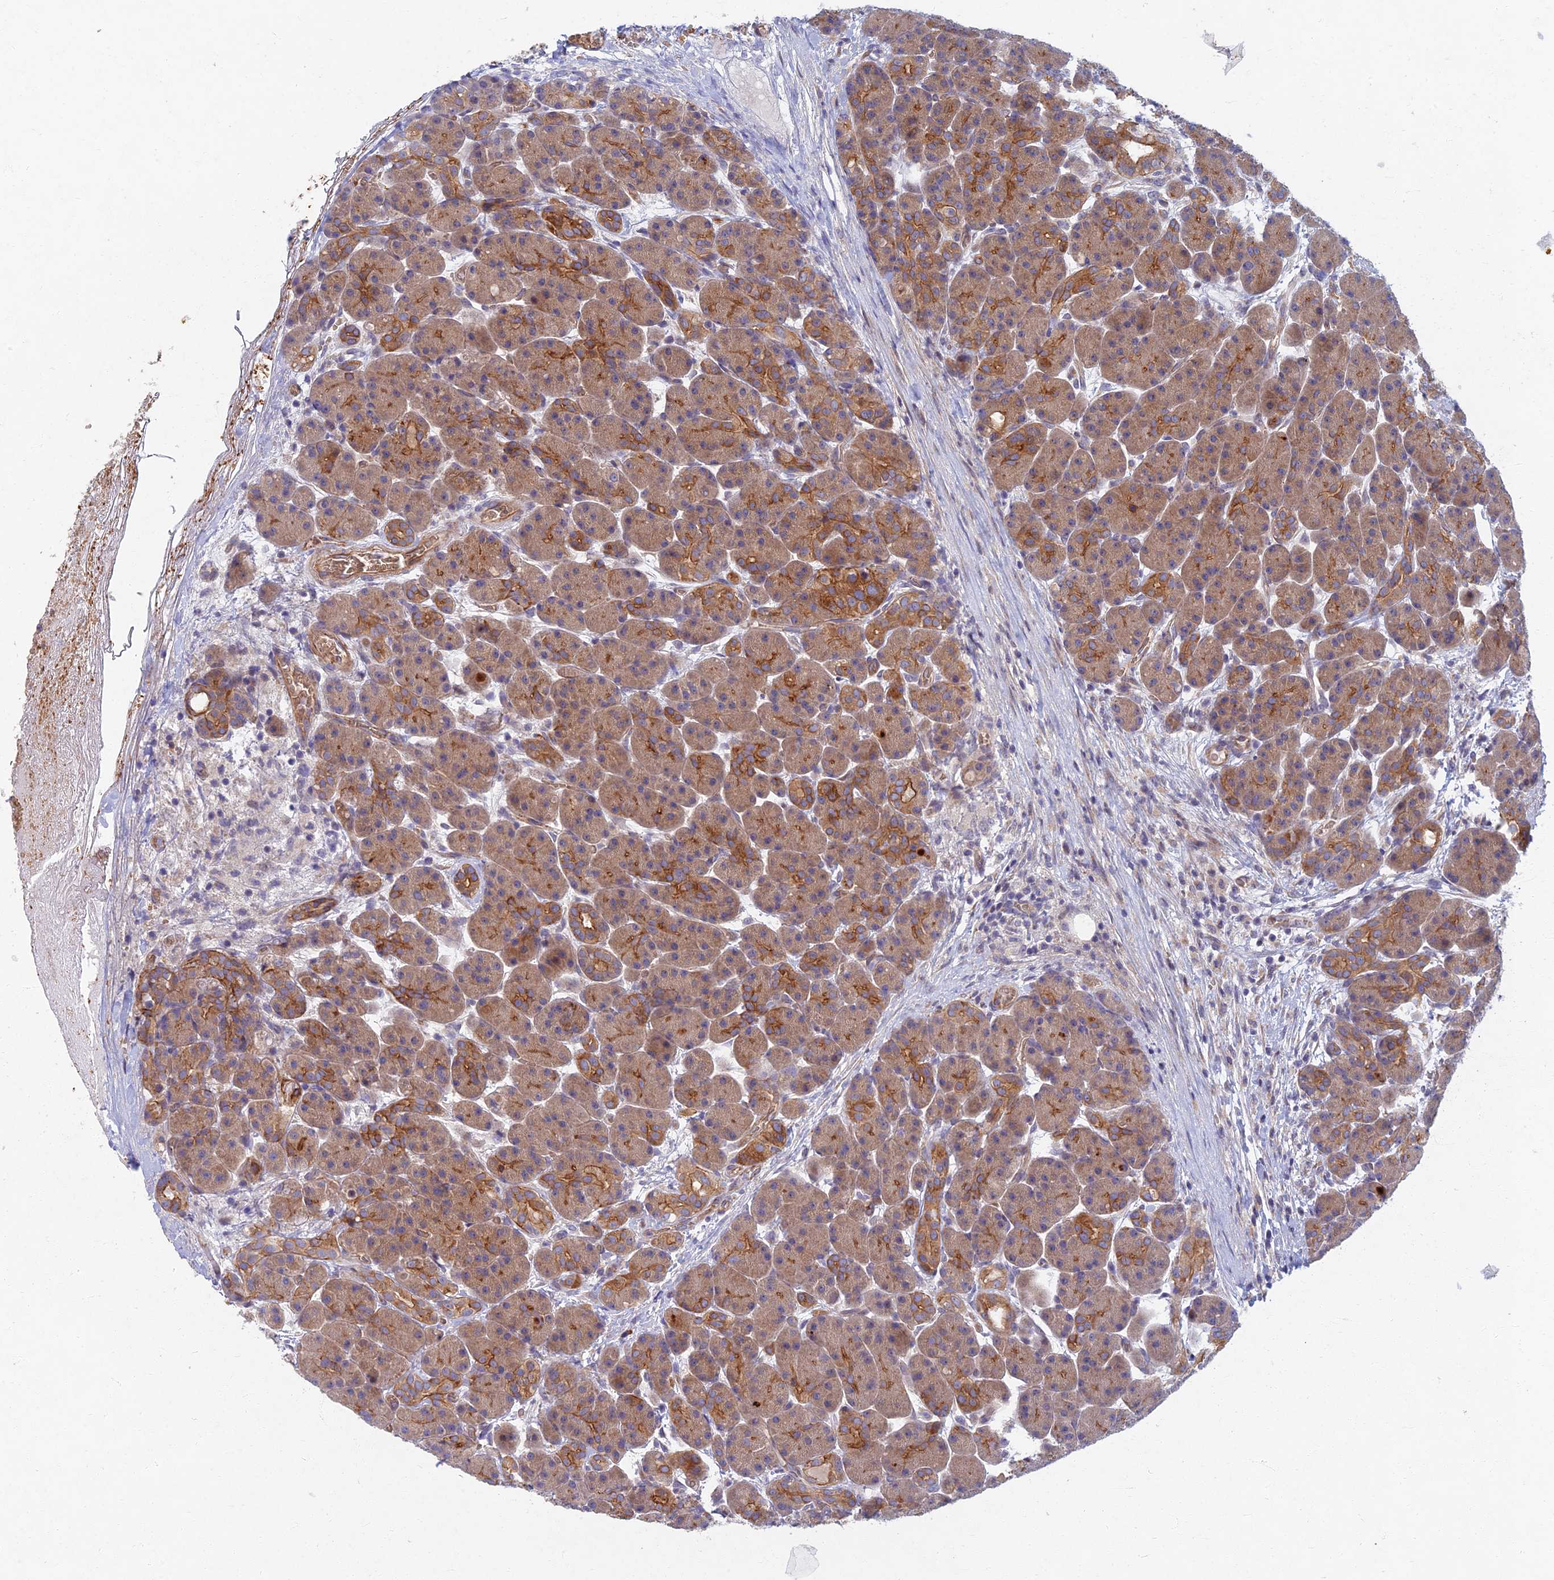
{"staining": {"intensity": "moderate", "quantity": ">75%", "location": "cytoplasmic/membranous"}, "tissue": "pancreas", "cell_type": "Exocrine glandular cells", "image_type": "normal", "snomed": [{"axis": "morphology", "description": "Normal tissue, NOS"}, {"axis": "topography", "description": "Pancreas"}], "caption": "Brown immunohistochemical staining in normal pancreas demonstrates moderate cytoplasmic/membranous expression in approximately >75% of exocrine glandular cells. (DAB (3,3'-diaminobenzidine) = brown stain, brightfield microscopy at high magnification).", "gene": "RHBDL2", "patient": {"sex": "male", "age": 63}}